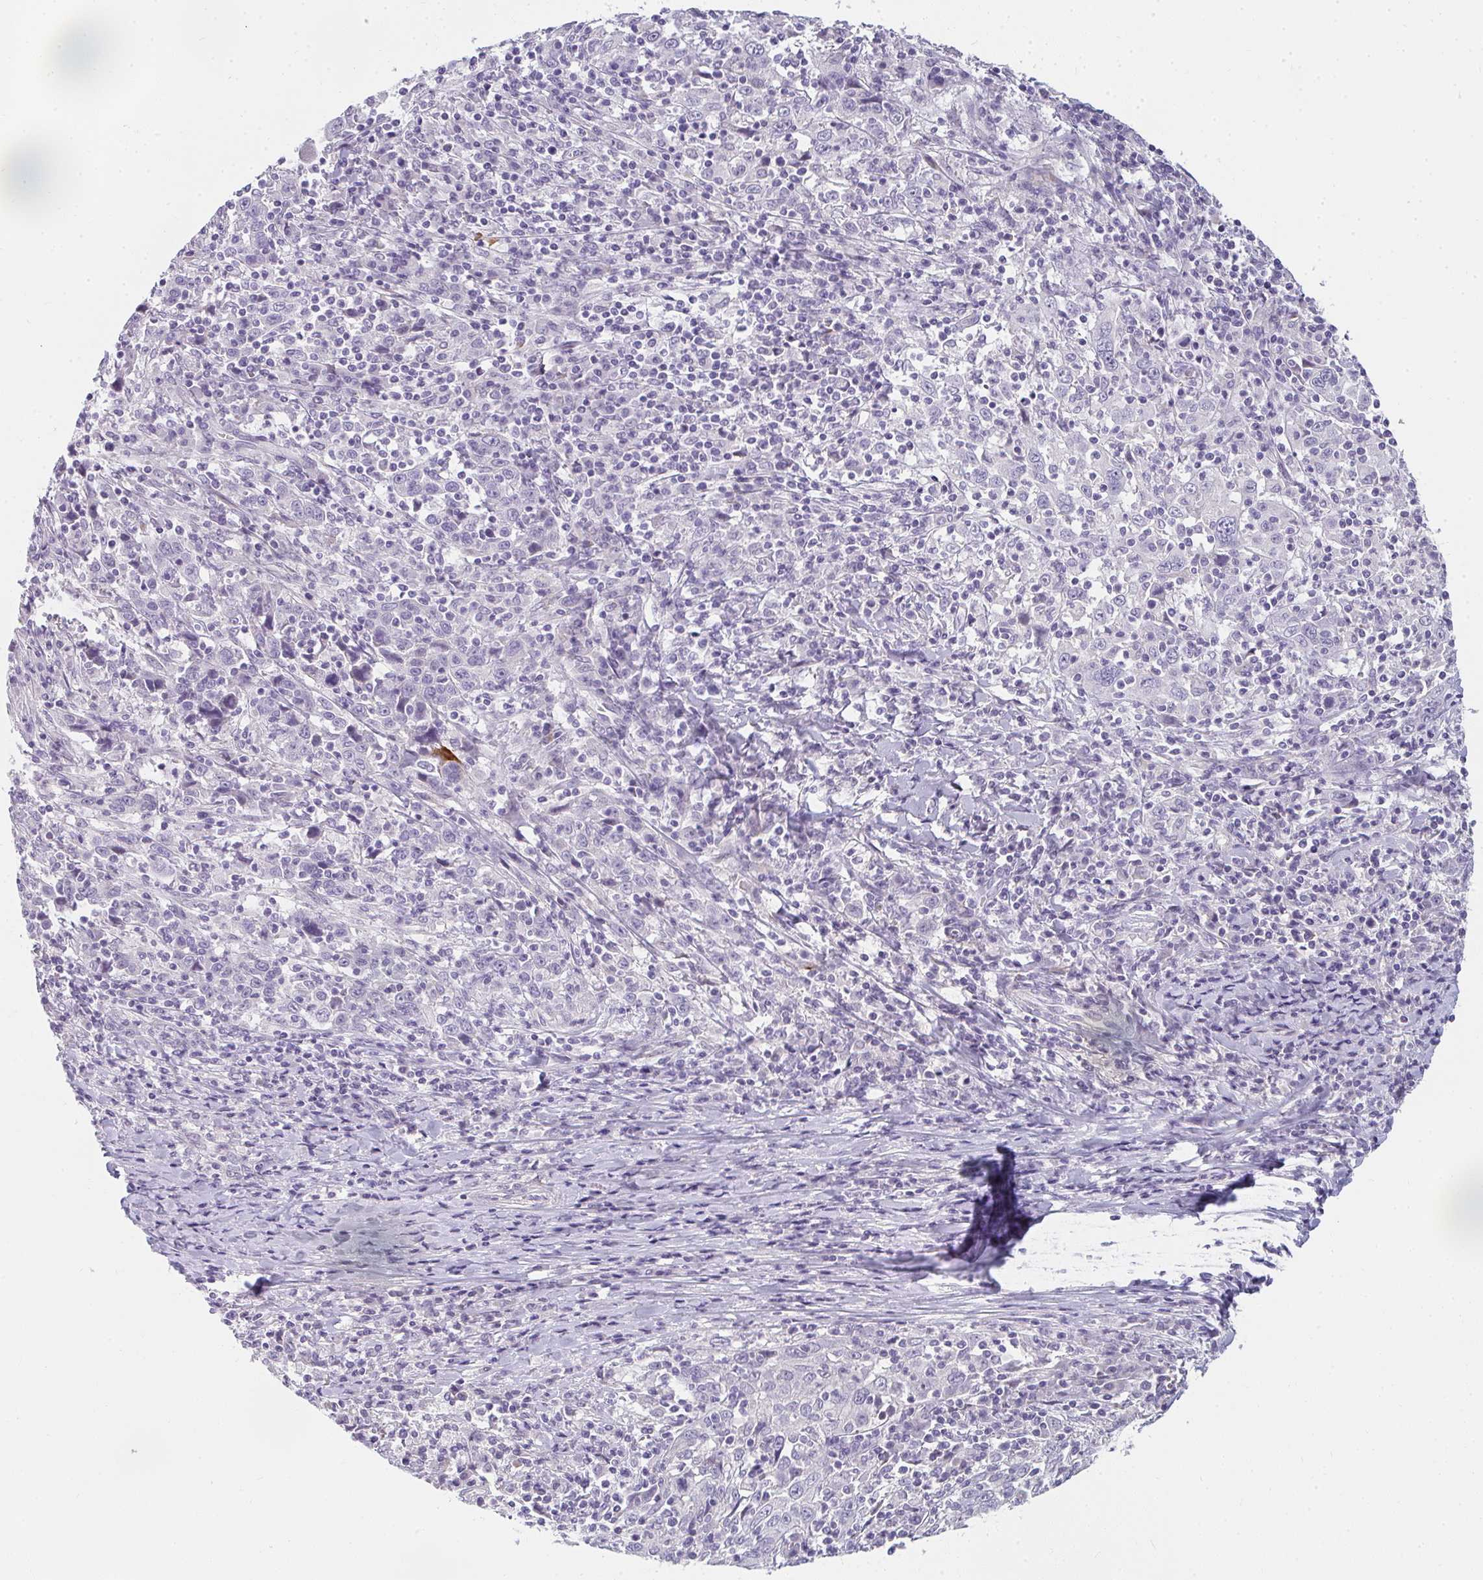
{"staining": {"intensity": "negative", "quantity": "none", "location": "none"}, "tissue": "cervical cancer", "cell_type": "Tumor cells", "image_type": "cancer", "snomed": [{"axis": "morphology", "description": "Squamous cell carcinoma, NOS"}, {"axis": "topography", "description": "Cervix"}], "caption": "Immunohistochemistry (IHC) histopathology image of neoplastic tissue: human squamous cell carcinoma (cervical) stained with DAB demonstrates no significant protein staining in tumor cells.", "gene": "PPP1R3G", "patient": {"sex": "female", "age": 46}}